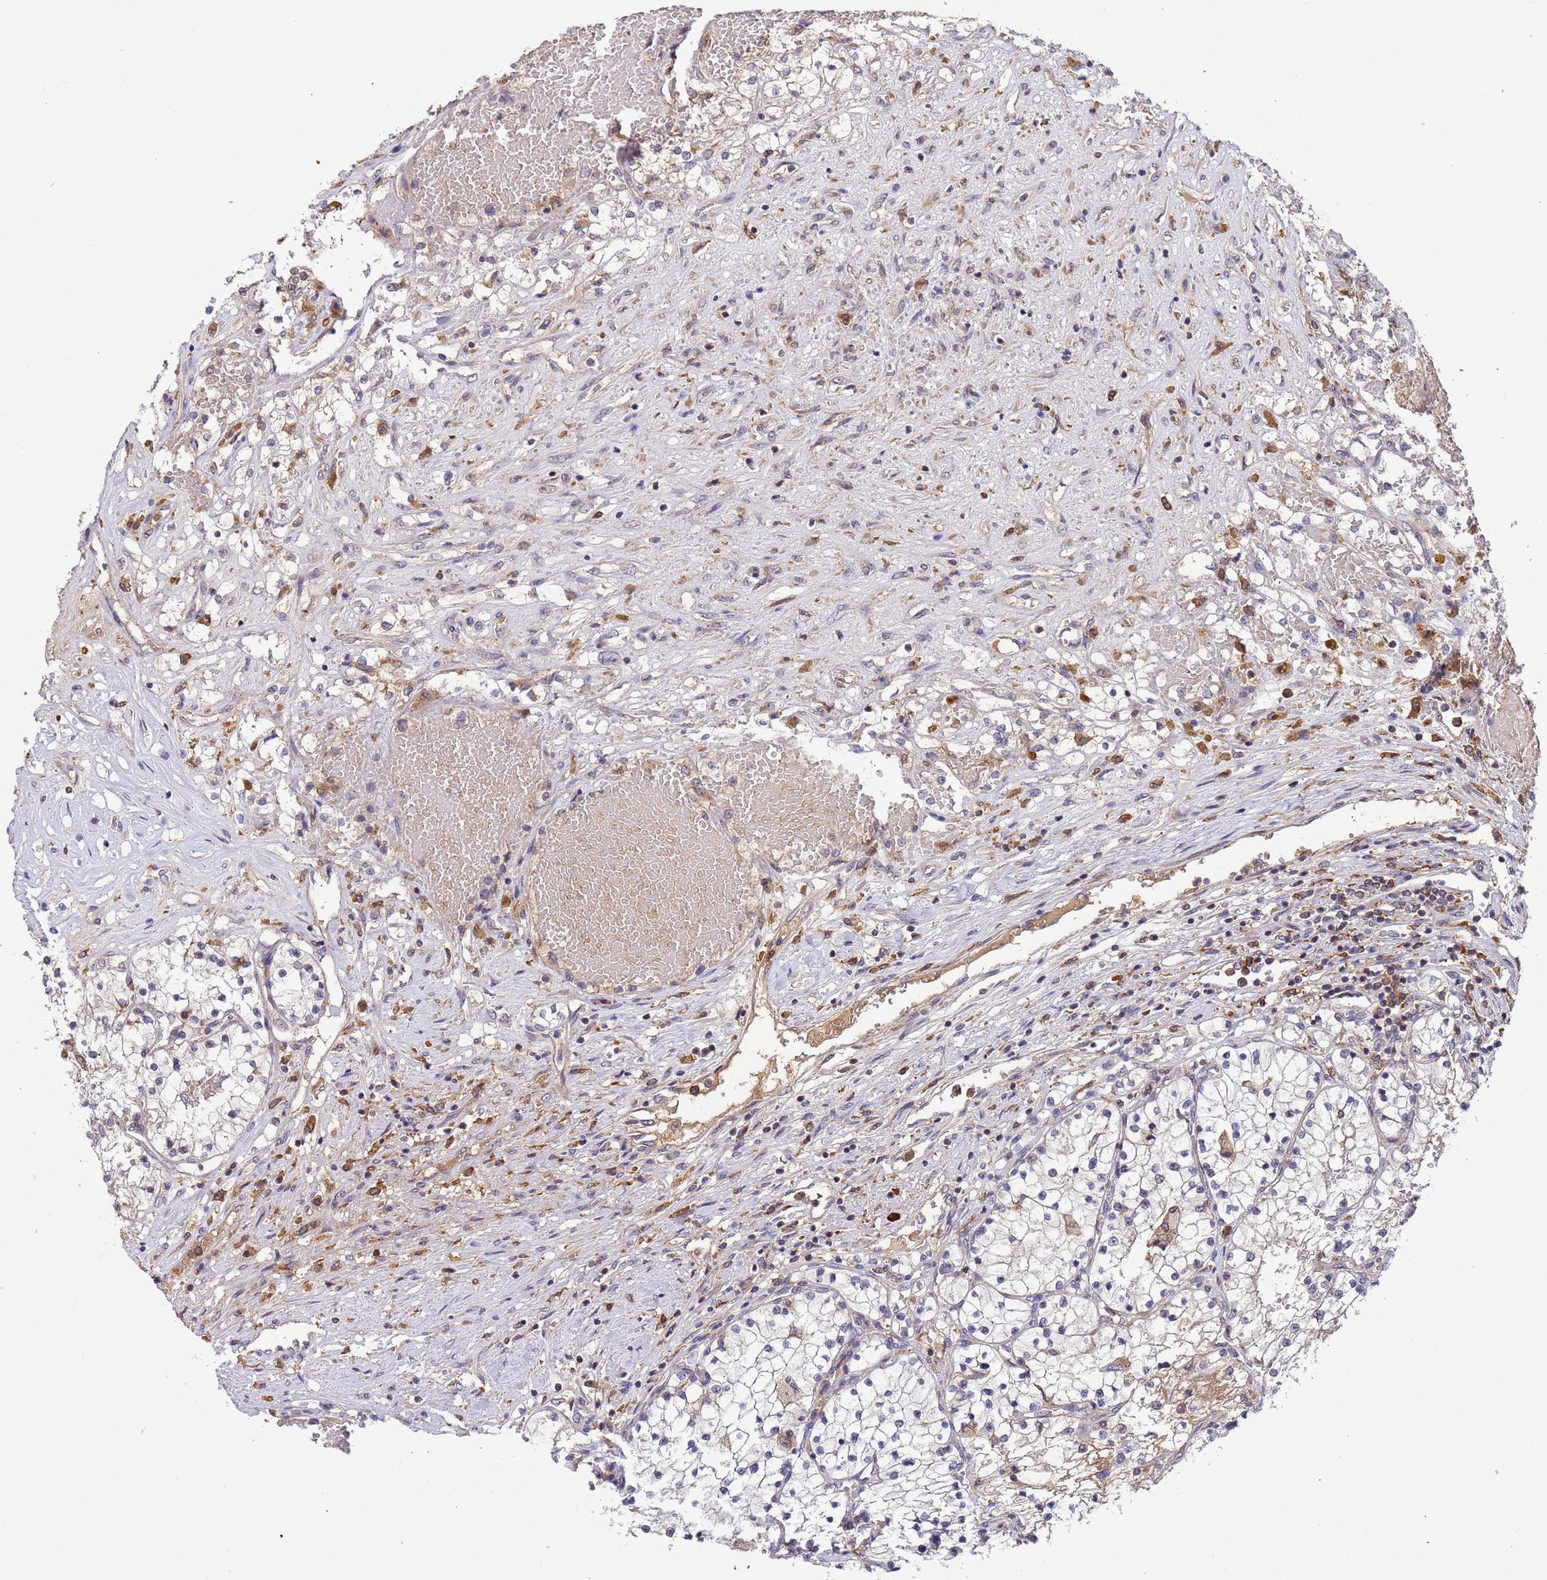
{"staining": {"intensity": "negative", "quantity": "none", "location": "none"}, "tissue": "renal cancer", "cell_type": "Tumor cells", "image_type": "cancer", "snomed": [{"axis": "morphology", "description": "Normal tissue, NOS"}, {"axis": "morphology", "description": "Adenocarcinoma, NOS"}, {"axis": "topography", "description": "Kidney"}], "caption": "DAB immunohistochemical staining of human renal adenocarcinoma displays no significant staining in tumor cells.", "gene": "AMPD3", "patient": {"sex": "male", "age": 68}}